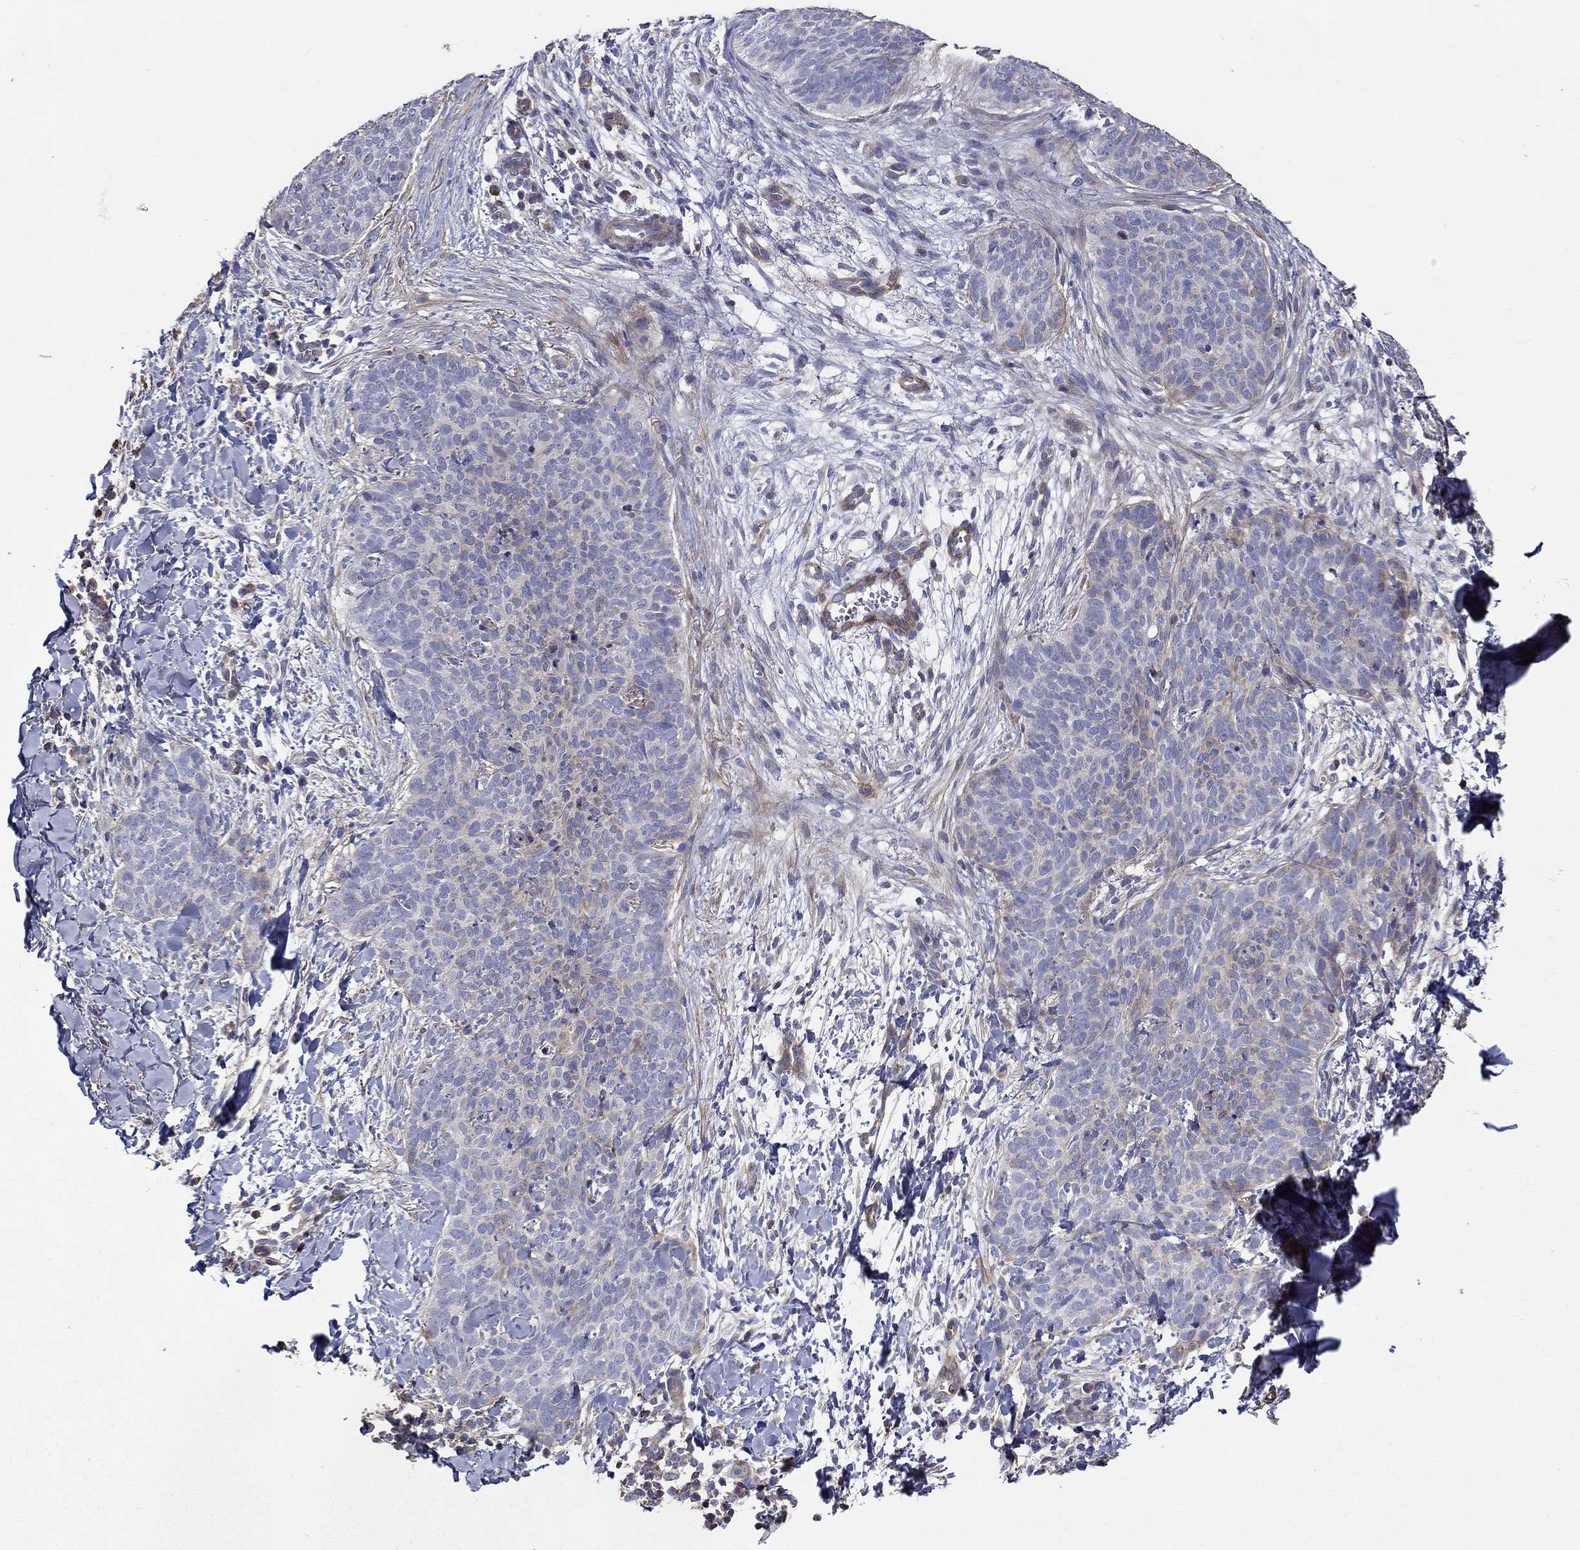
{"staining": {"intensity": "weak", "quantity": "25%-75%", "location": "cytoplasmic/membranous"}, "tissue": "skin cancer", "cell_type": "Tumor cells", "image_type": "cancer", "snomed": [{"axis": "morphology", "description": "Basal cell carcinoma"}, {"axis": "topography", "description": "Skin"}], "caption": "Weak cytoplasmic/membranous protein expression is present in approximately 25%-75% of tumor cells in skin basal cell carcinoma. (DAB IHC, brown staining for protein, blue staining for nuclei).", "gene": "NPHP1", "patient": {"sex": "male", "age": 64}}